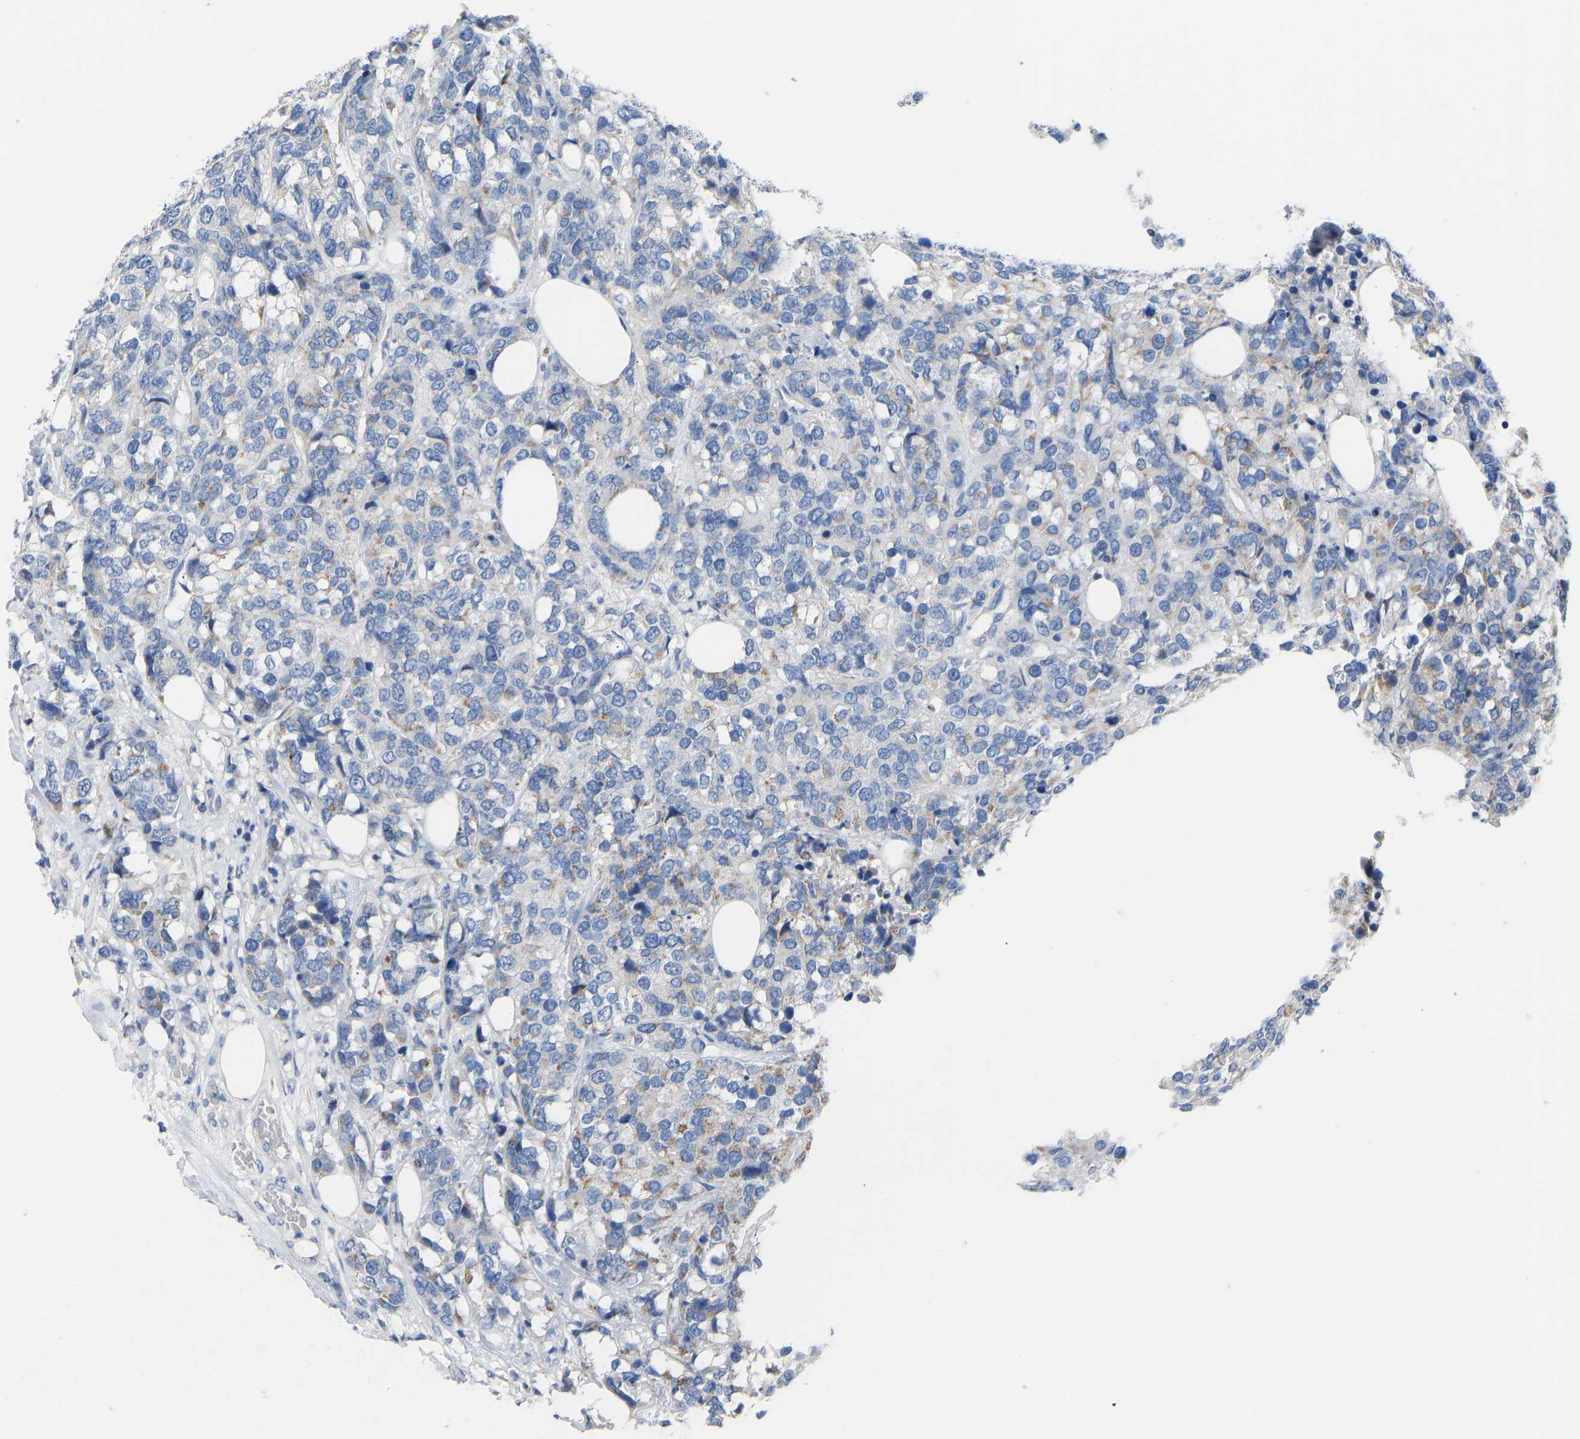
{"staining": {"intensity": "moderate", "quantity": "<25%", "location": "cytoplasmic/membranous"}, "tissue": "breast cancer", "cell_type": "Tumor cells", "image_type": "cancer", "snomed": [{"axis": "morphology", "description": "Lobular carcinoma"}, {"axis": "topography", "description": "Breast"}], "caption": "A photomicrograph showing moderate cytoplasmic/membranous expression in approximately <25% of tumor cells in lobular carcinoma (breast), as visualized by brown immunohistochemical staining.", "gene": "OLIG2", "patient": {"sex": "female", "age": 59}}